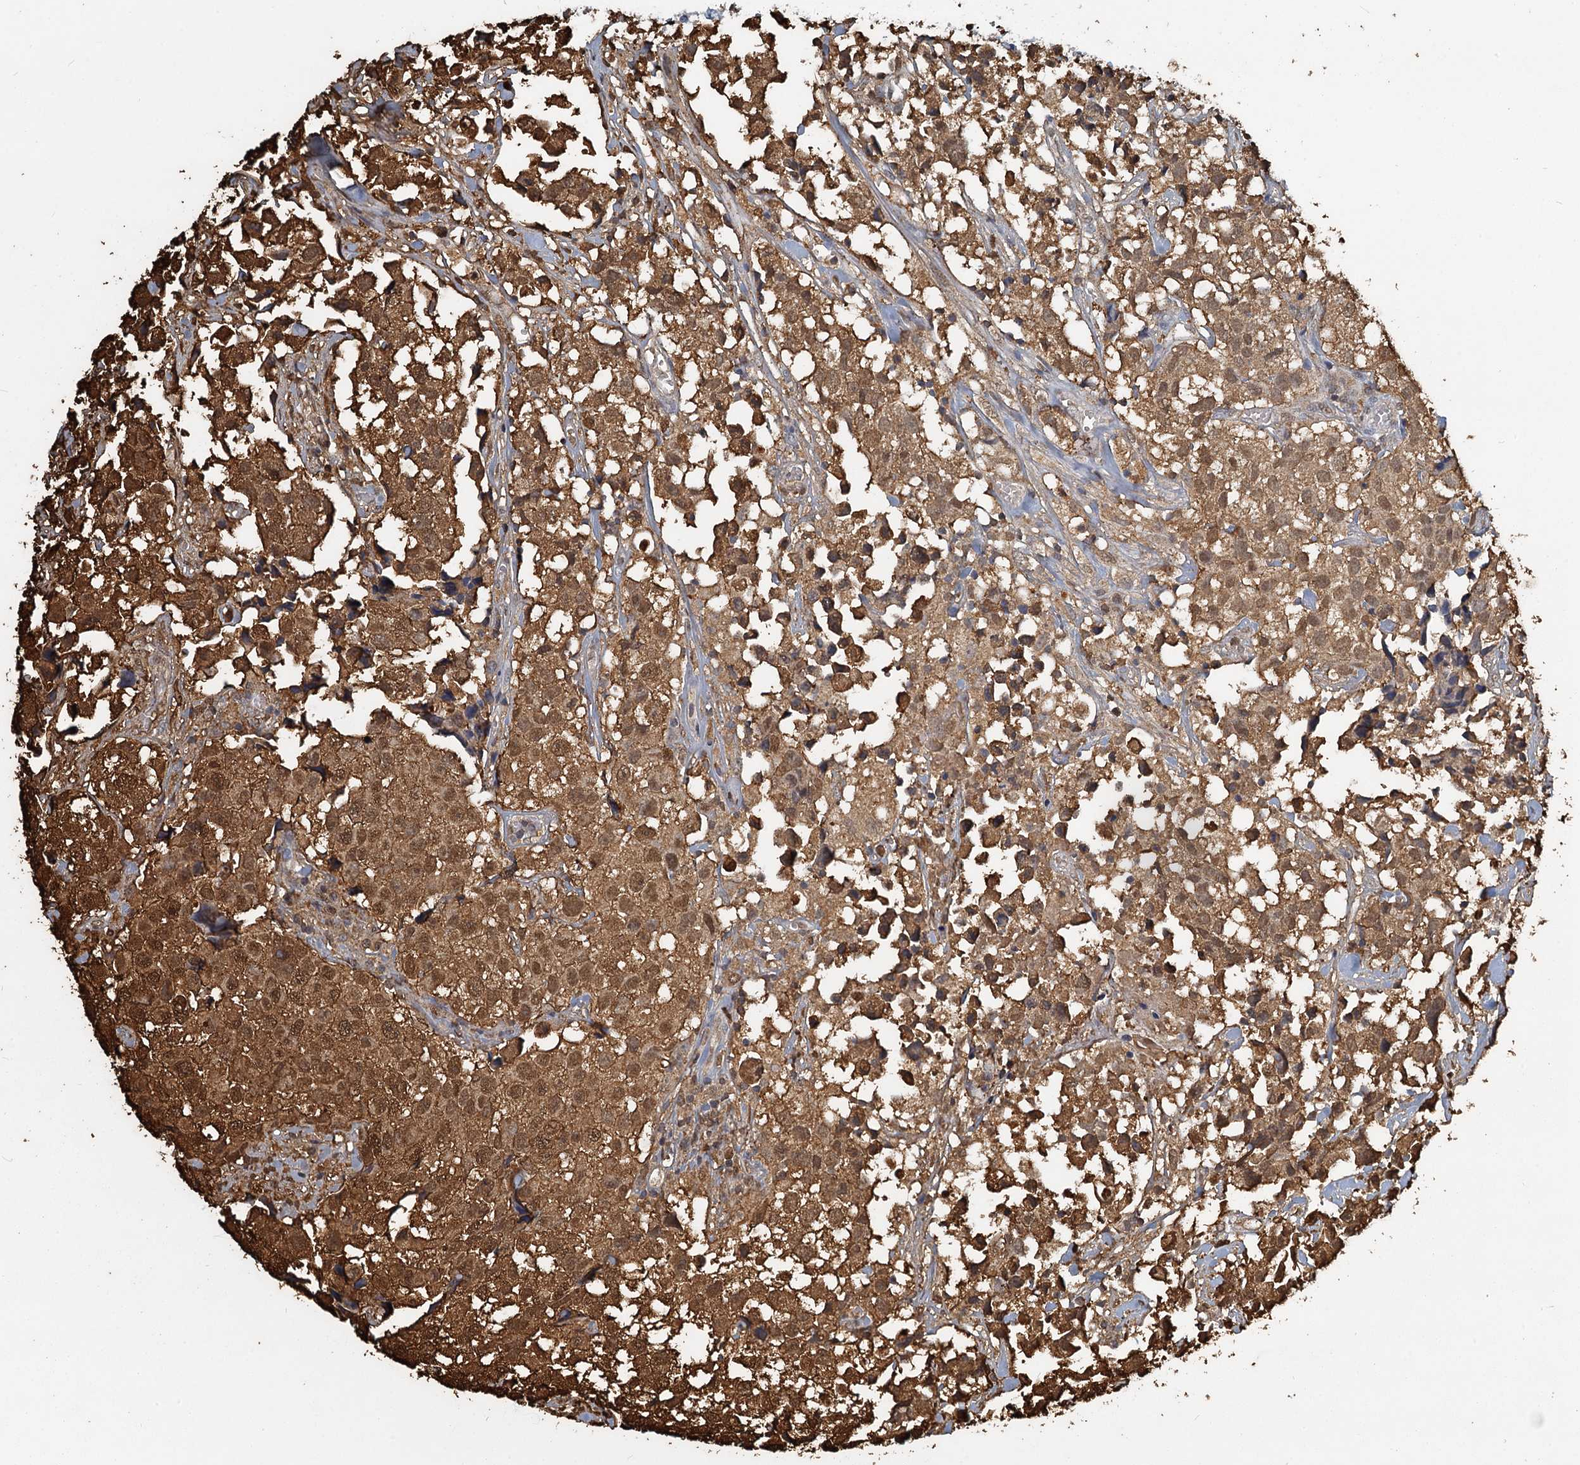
{"staining": {"intensity": "moderate", "quantity": ">75%", "location": "cytoplasmic/membranous,nuclear"}, "tissue": "urothelial cancer", "cell_type": "Tumor cells", "image_type": "cancer", "snomed": [{"axis": "morphology", "description": "Urothelial carcinoma, High grade"}, {"axis": "topography", "description": "Urinary bladder"}], "caption": "Urothelial cancer stained for a protein (brown) reveals moderate cytoplasmic/membranous and nuclear positive positivity in about >75% of tumor cells.", "gene": "S100A6", "patient": {"sex": "female", "age": 75}}